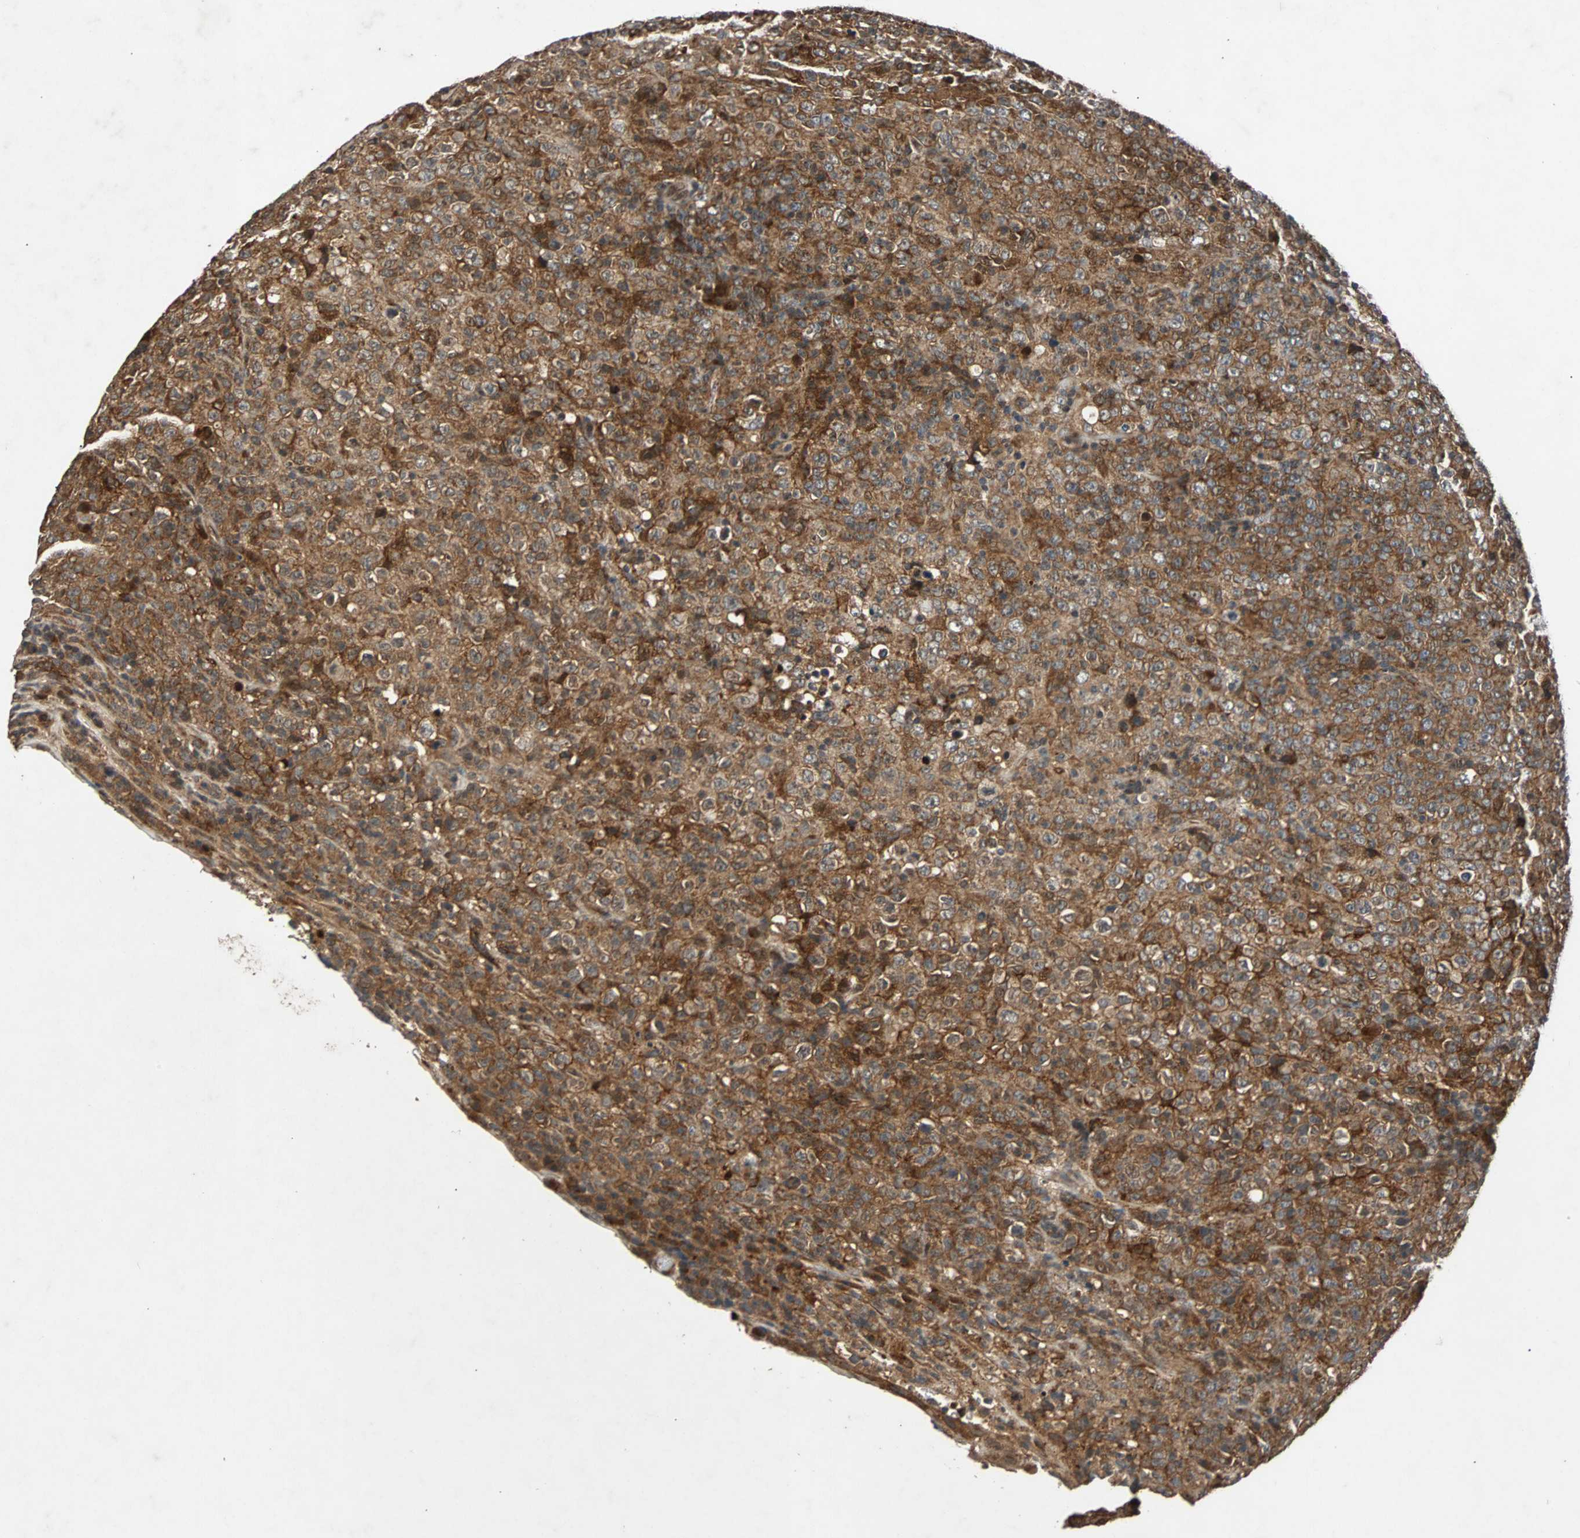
{"staining": {"intensity": "strong", "quantity": ">75%", "location": "cytoplasmic/membranous"}, "tissue": "lymphoma", "cell_type": "Tumor cells", "image_type": "cancer", "snomed": [{"axis": "morphology", "description": "Malignant lymphoma, non-Hodgkin's type, High grade"}, {"axis": "topography", "description": "Tonsil"}], "caption": "An IHC image of neoplastic tissue is shown. Protein staining in brown labels strong cytoplasmic/membranous positivity in malignant lymphoma, non-Hodgkin's type (high-grade) within tumor cells.", "gene": "USP31", "patient": {"sex": "female", "age": 36}}